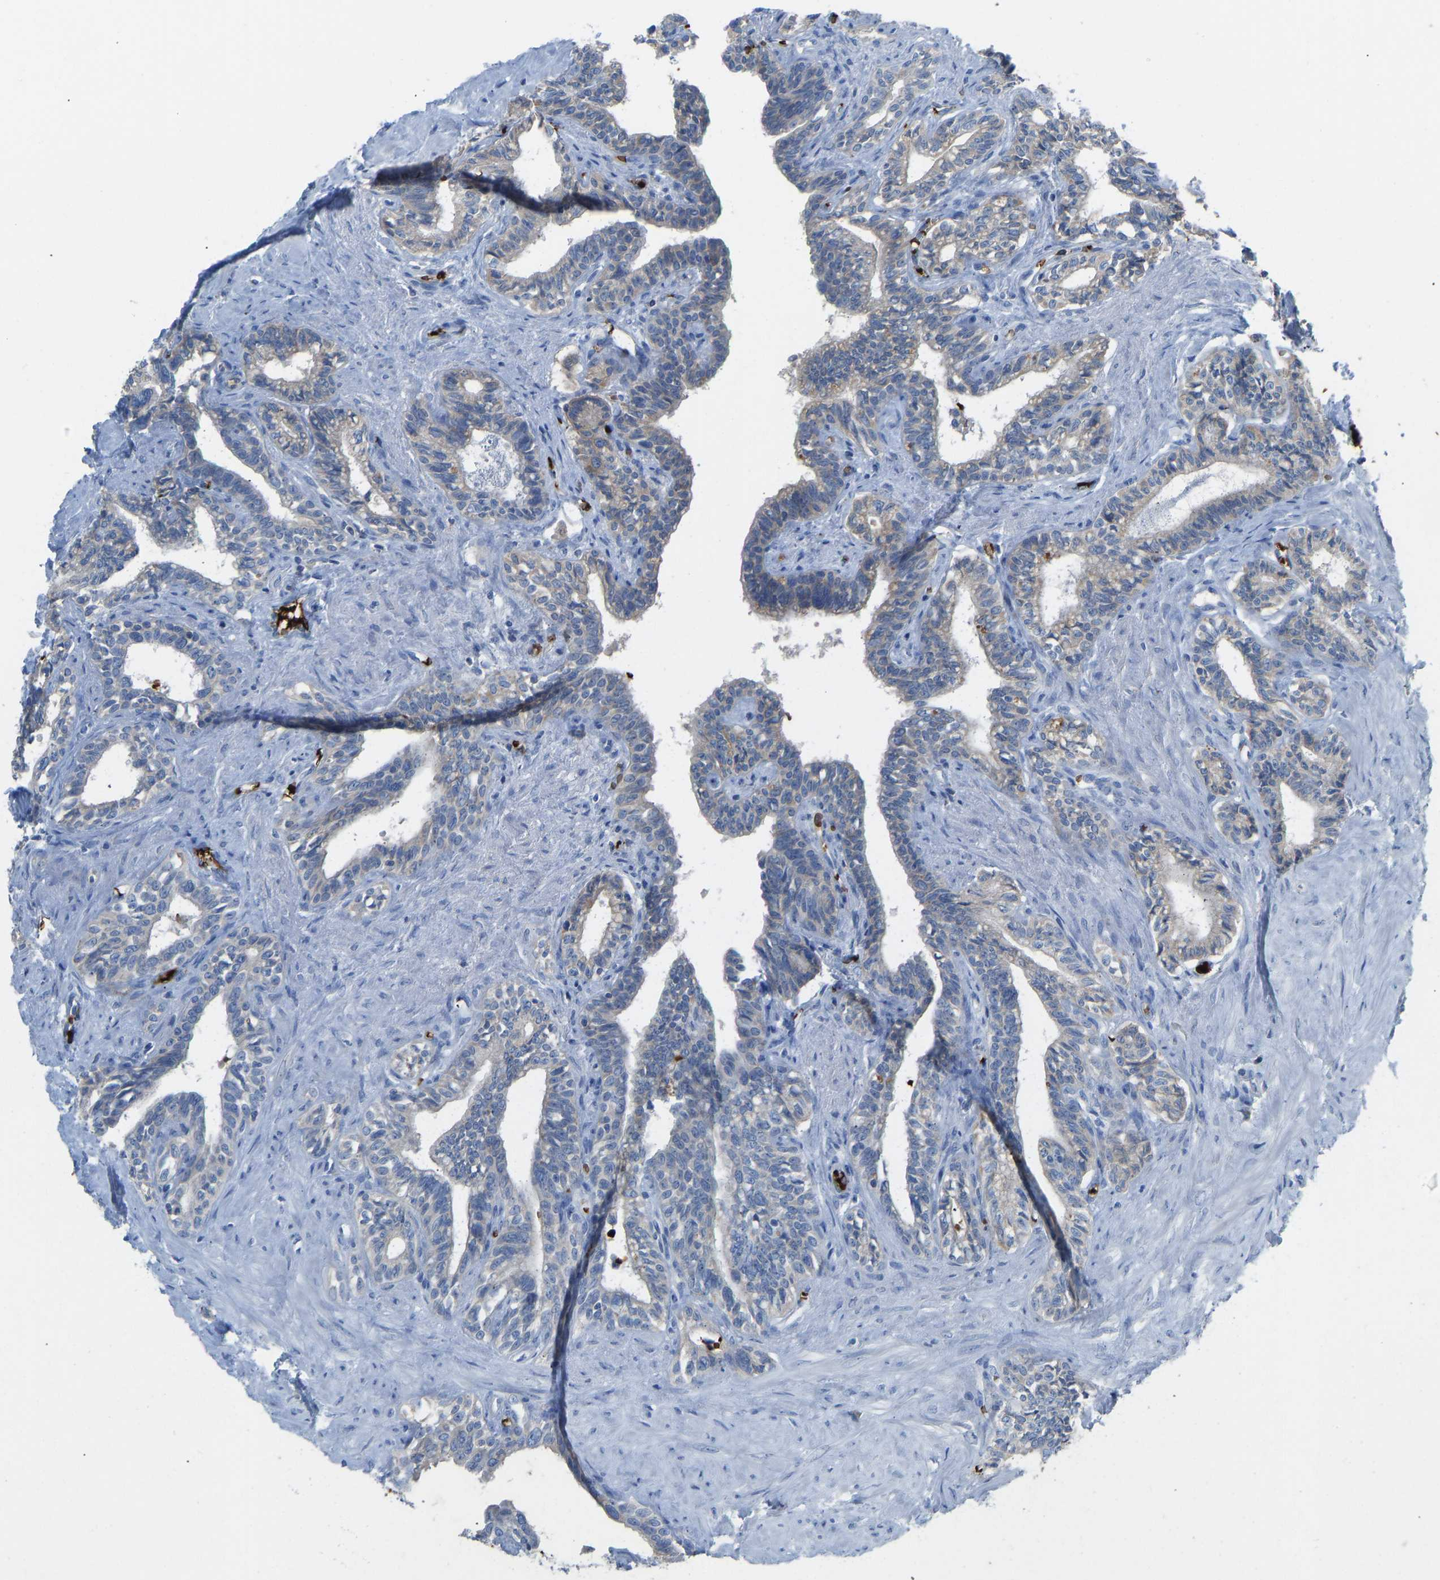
{"staining": {"intensity": "weak", "quantity": "<25%", "location": "cytoplasmic/membranous"}, "tissue": "seminal vesicle", "cell_type": "Glandular cells", "image_type": "normal", "snomed": [{"axis": "morphology", "description": "Normal tissue, NOS"}, {"axis": "morphology", "description": "Adenocarcinoma, High grade"}, {"axis": "topography", "description": "Prostate"}, {"axis": "topography", "description": "Seminal veicle"}], "caption": "Glandular cells show no significant protein positivity in unremarkable seminal vesicle. (DAB (3,3'-diaminobenzidine) immunohistochemistry (IHC) visualized using brightfield microscopy, high magnification).", "gene": "PIGS", "patient": {"sex": "male", "age": 55}}